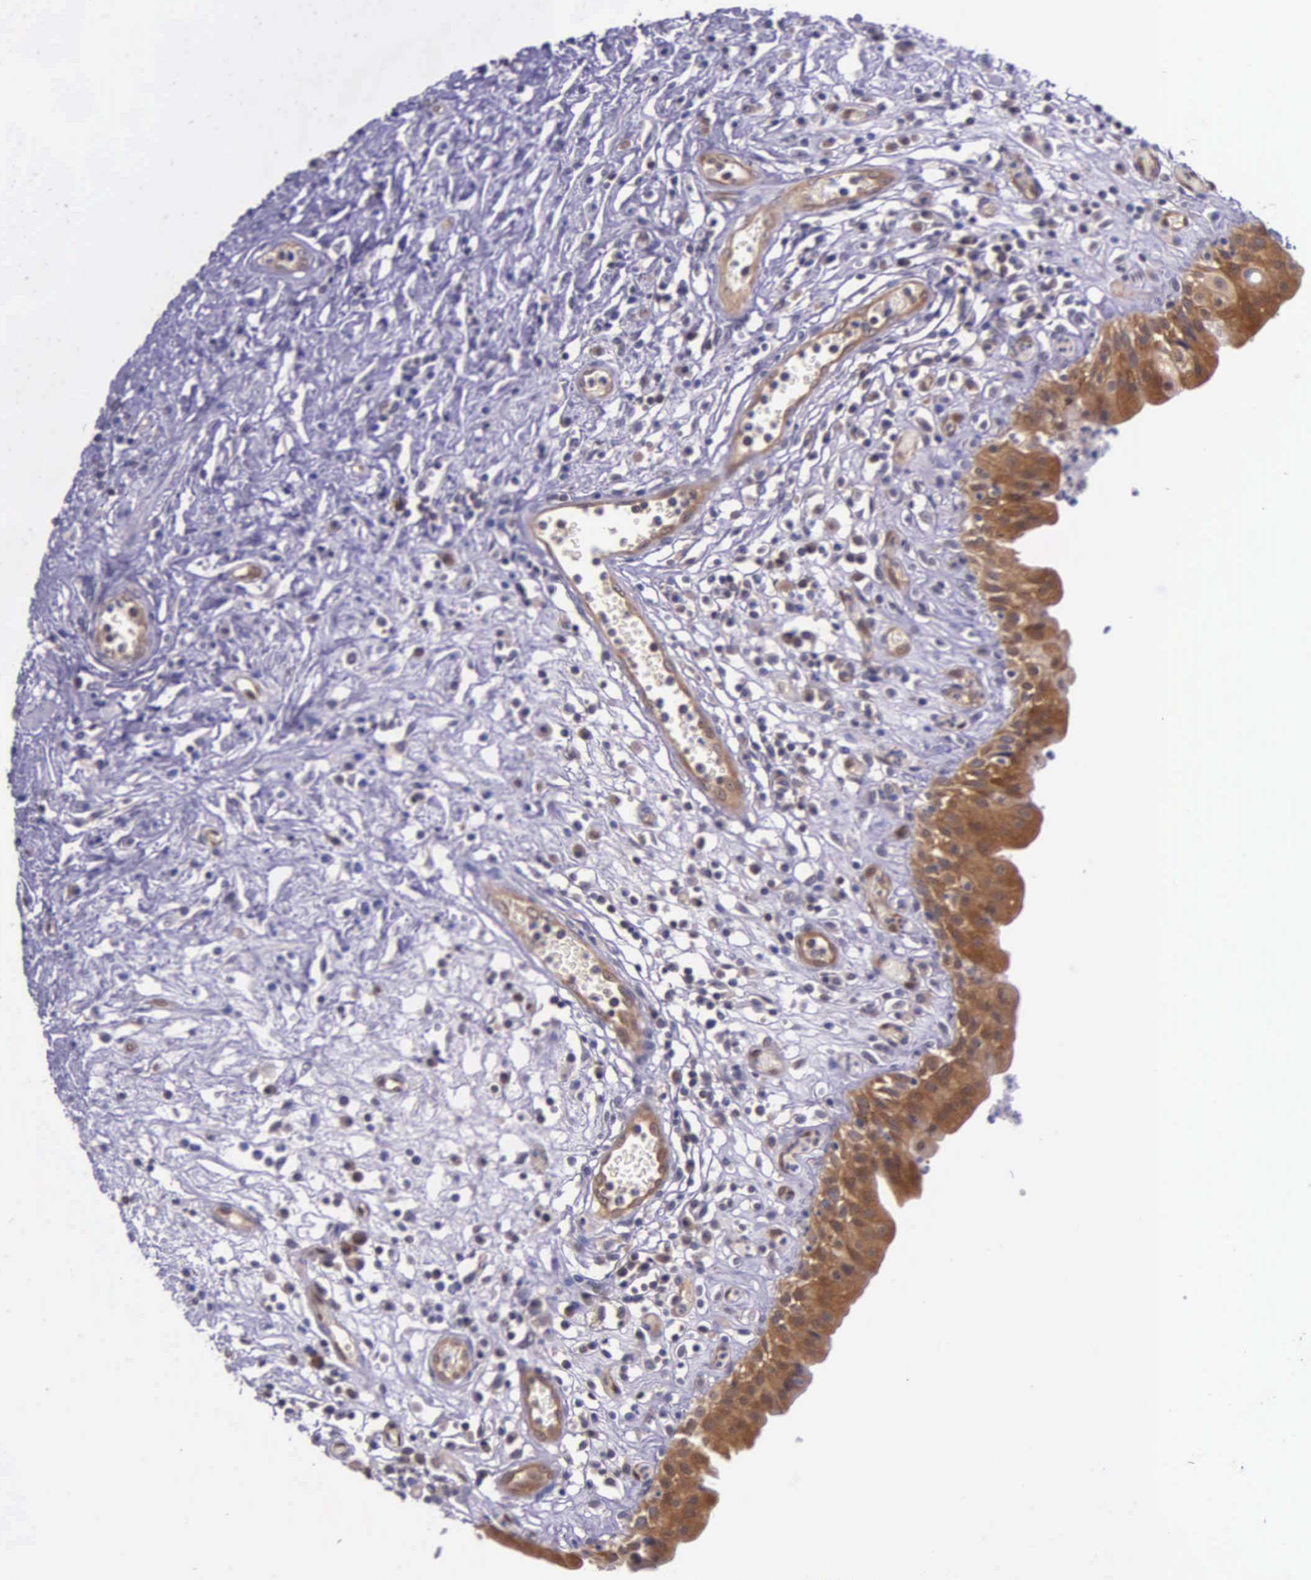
{"staining": {"intensity": "strong", "quantity": ">75%", "location": "cytoplasmic/membranous"}, "tissue": "urinary bladder", "cell_type": "Urothelial cells", "image_type": "normal", "snomed": [{"axis": "morphology", "description": "Normal tissue, NOS"}, {"axis": "topography", "description": "Urinary bladder"}], "caption": "The image reveals immunohistochemical staining of normal urinary bladder. There is strong cytoplasmic/membranous expression is identified in approximately >75% of urothelial cells.", "gene": "GMPR2", "patient": {"sex": "female", "age": 85}}